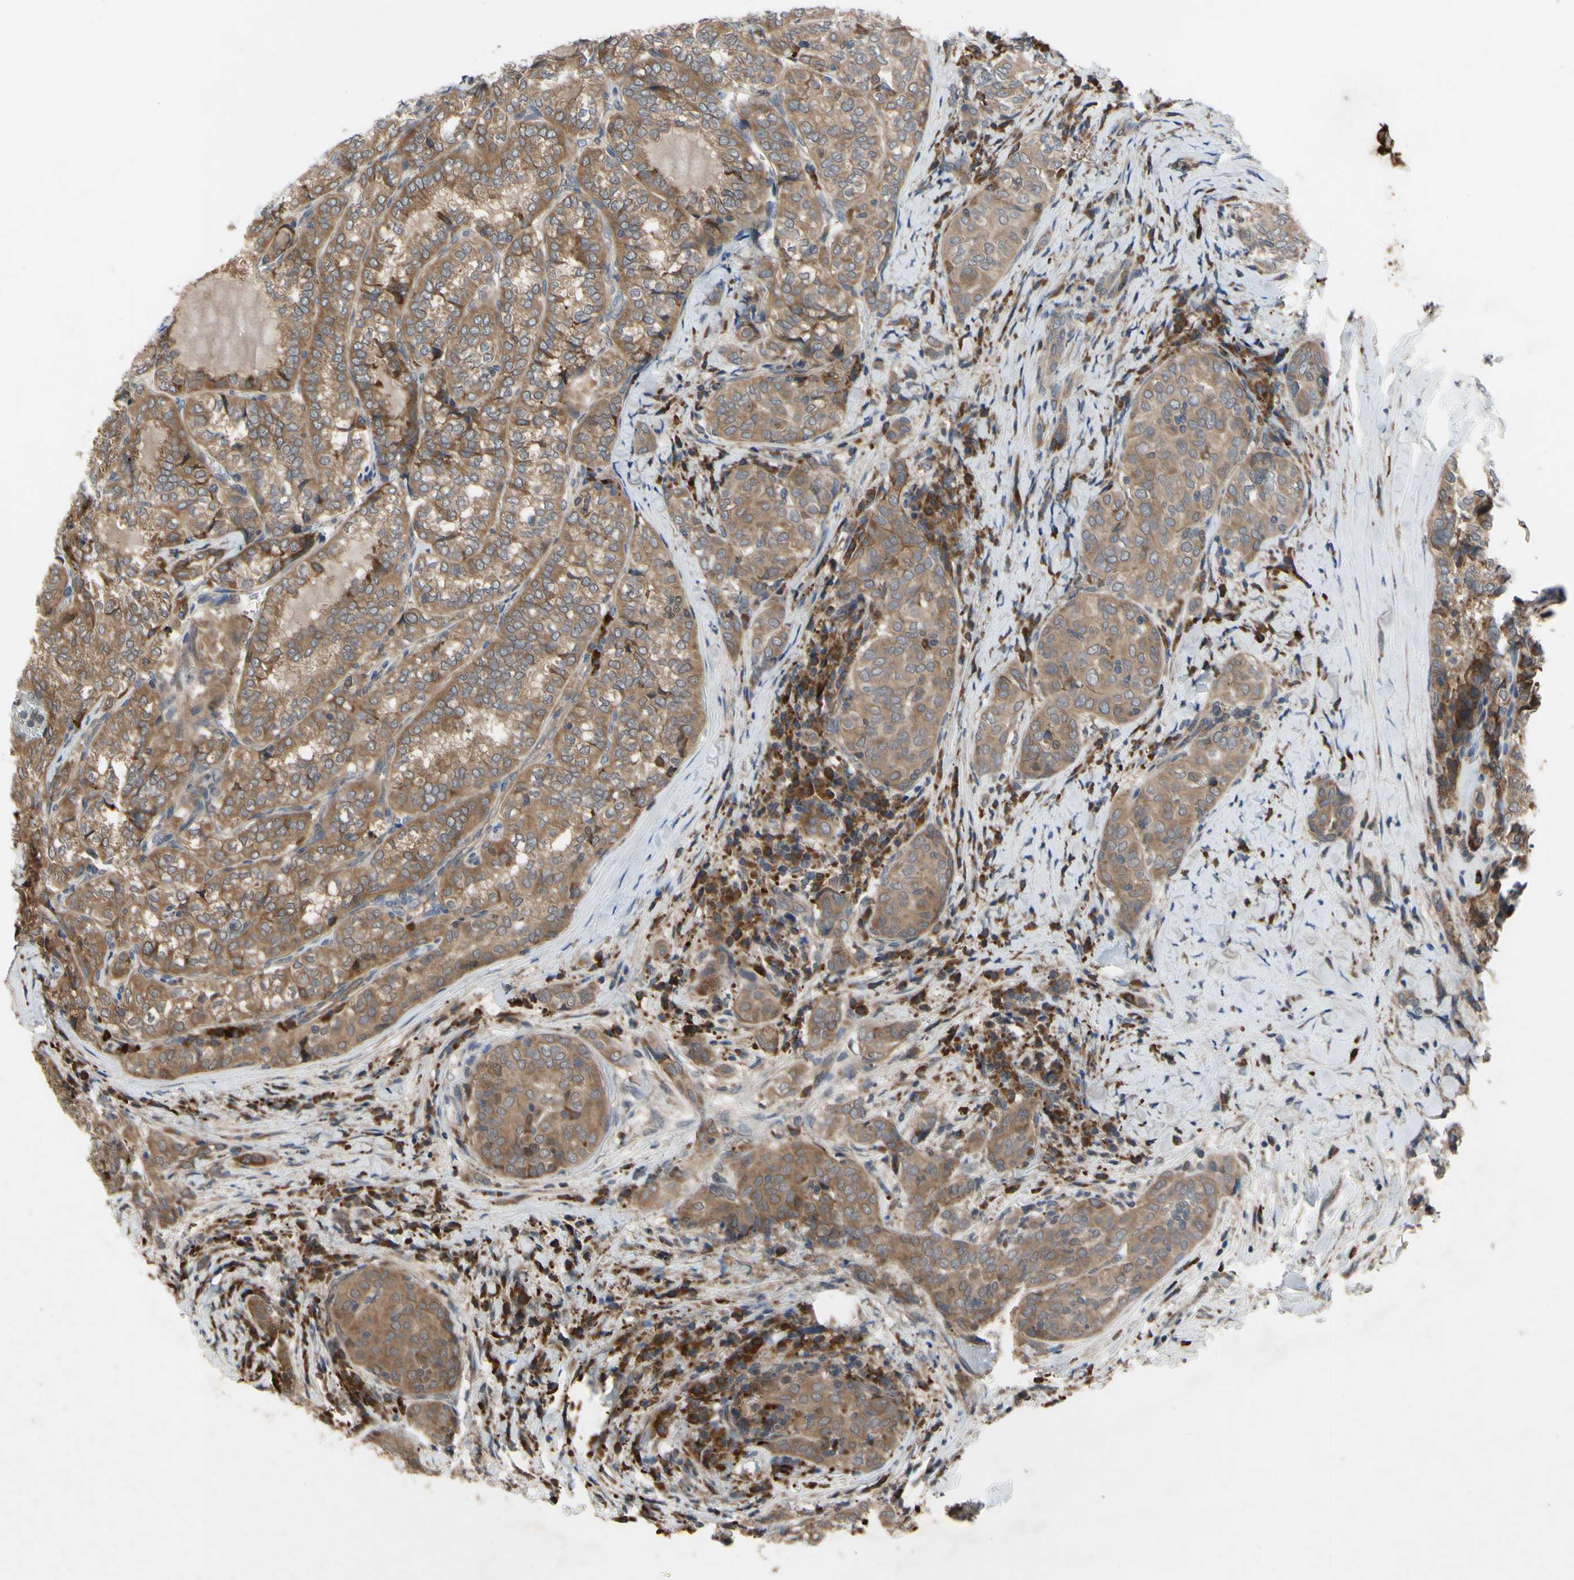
{"staining": {"intensity": "moderate", "quantity": ">75%", "location": "cytoplasmic/membranous"}, "tissue": "thyroid cancer", "cell_type": "Tumor cells", "image_type": "cancer", "snomed": [{"axis": "morphology", "description": "Normal tissue, NOS"}, {"axis": "morphology", "description": "Papillary adenocarcinoma, NOS"}, {"axis": "topography", "description": "Thyroid gland"}], "caption": "A medium amount of moderate cytoplasmic/membranous positivity is identified in approximately >75% of tumor cells in thyroid cancer (papillary adenocarcinoma) tissue. (IHC, brightfield microscopy, high magnification).", "gene": "XIAP", "patient": {"sex": "female", "age": 30}}